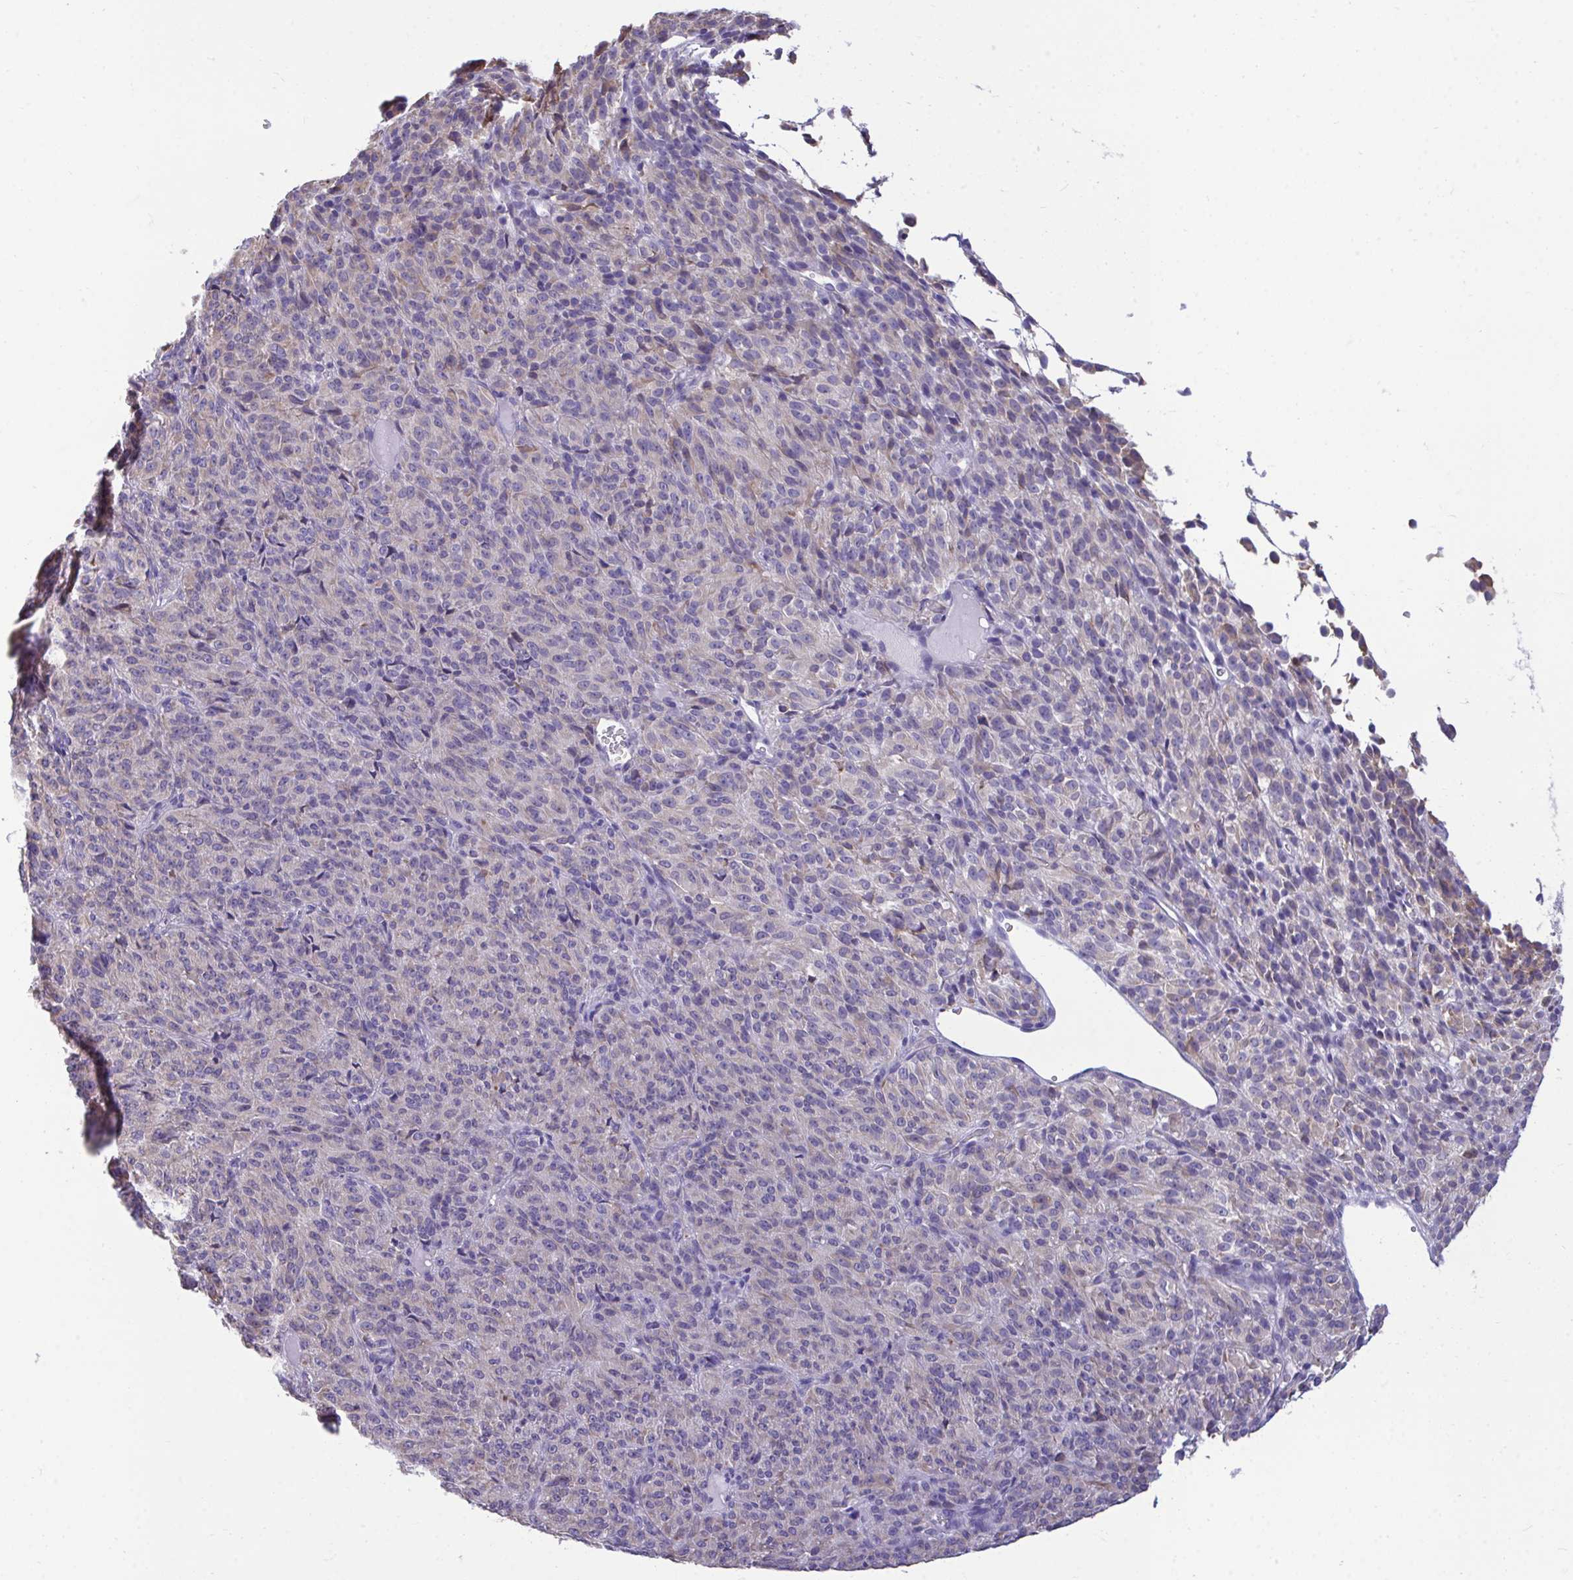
{"staining": {"intensity": "negative", "quantity": "none", "location": "none"}, "tissue": "melanoma", "cell_type": "Tumor cells", "image_type": "cancer", "snomed": [{"axis": "morphology", "description": "Malignant melanoma, Metastatic site"}, {"axis": "topography", "description": "Brain"}], "caption": "A histopathology image of human melanoma is negative for staining in tumor cells.", "gene": "PIGK", "patient": {"sex": "female", "age": 56}}